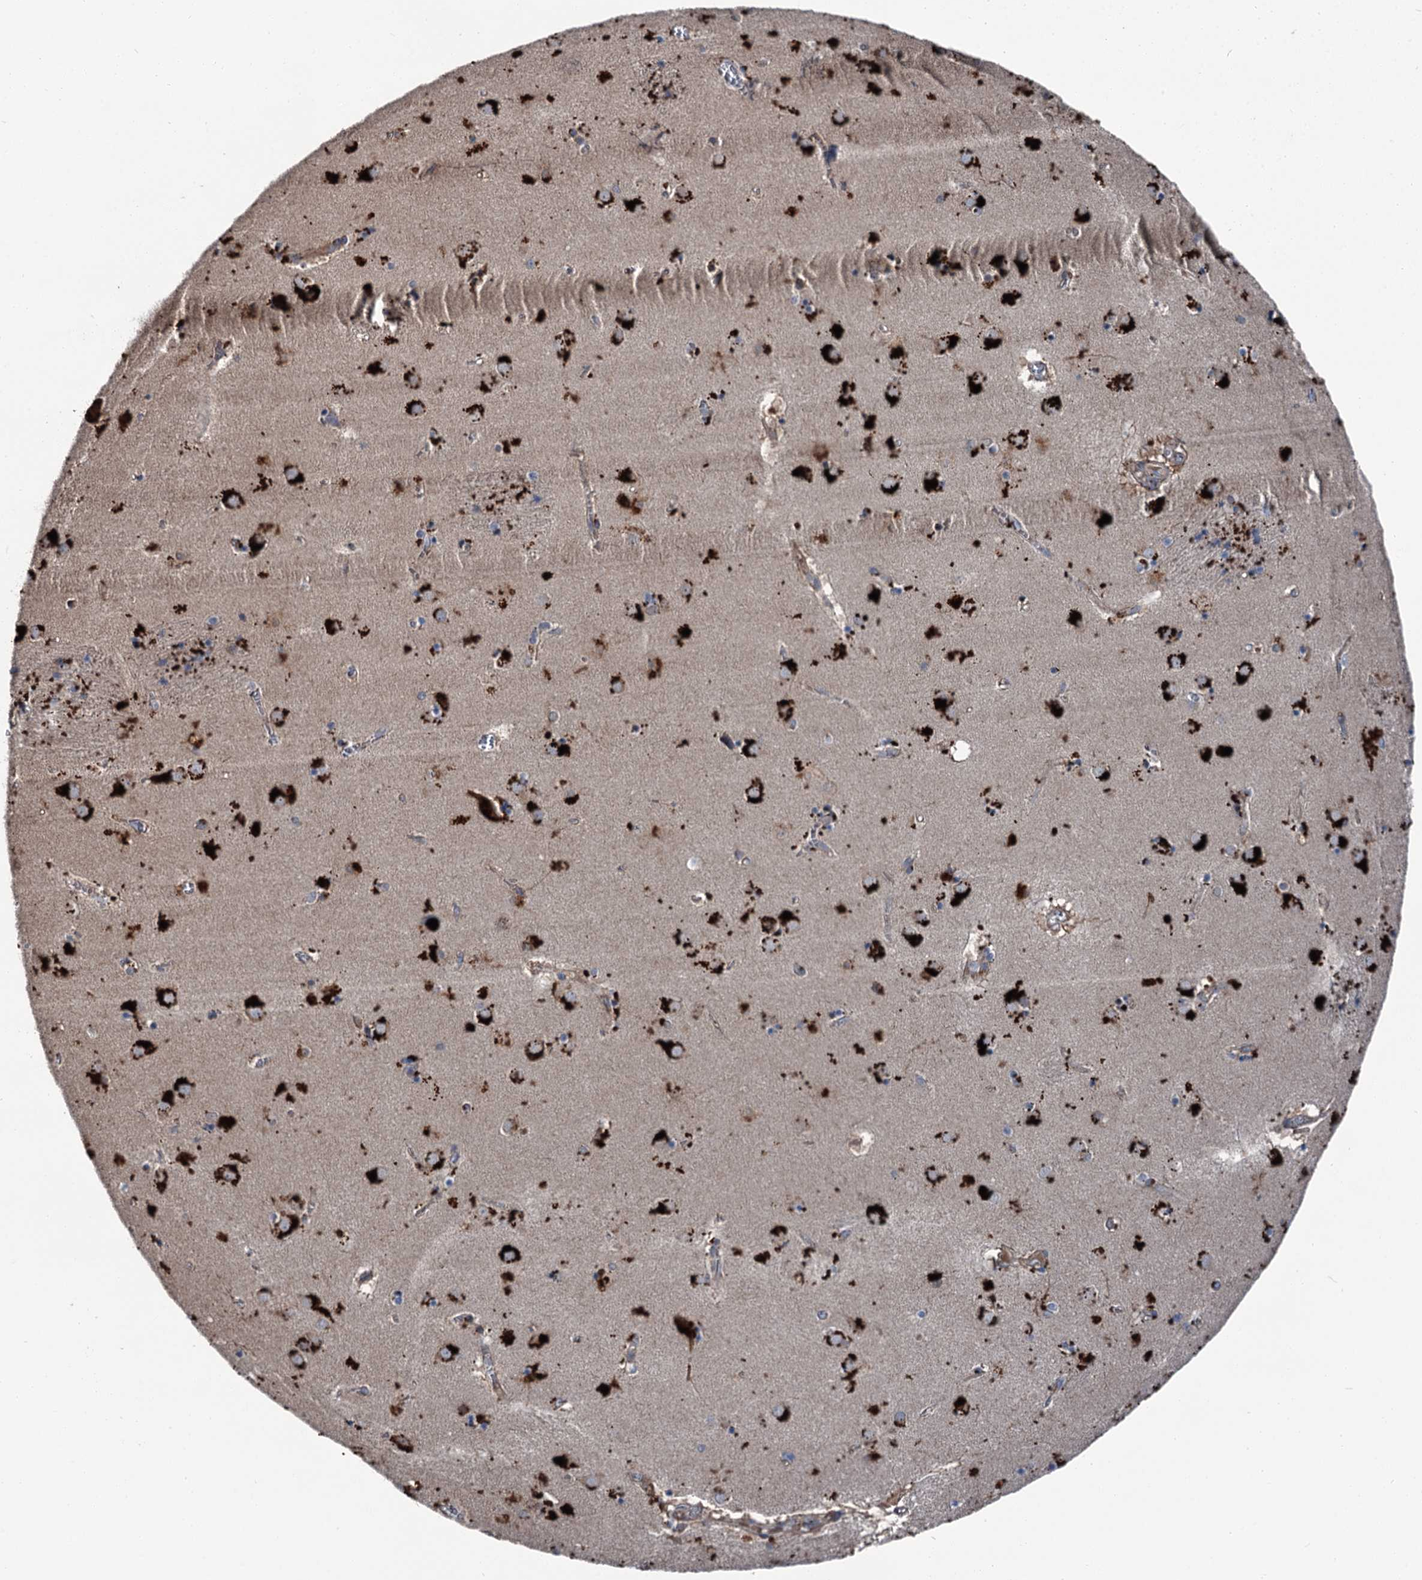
{"staining": {"intensity": "strong", "quantity": "25%-75%", "location": "cytoplasmic/membranous"}, "tissue": "caudate", "cell_type": "Glial cells", "image_type": "normal", "snomed": [{"axis": "morphology", "description": "Normal tissue, NOS"}, {"axis": "topography", "description": "Lateral ventricle wall"}], "caption": "The micrograph demonstrates staining of unremarkable caudate, revealing strong cytoplasmic/membranous protein expression (brown color) within glial cells. Nuclei are stained in blue.", "gene": "POLR1D", "patient": {"sex": "male", "age": 70}}